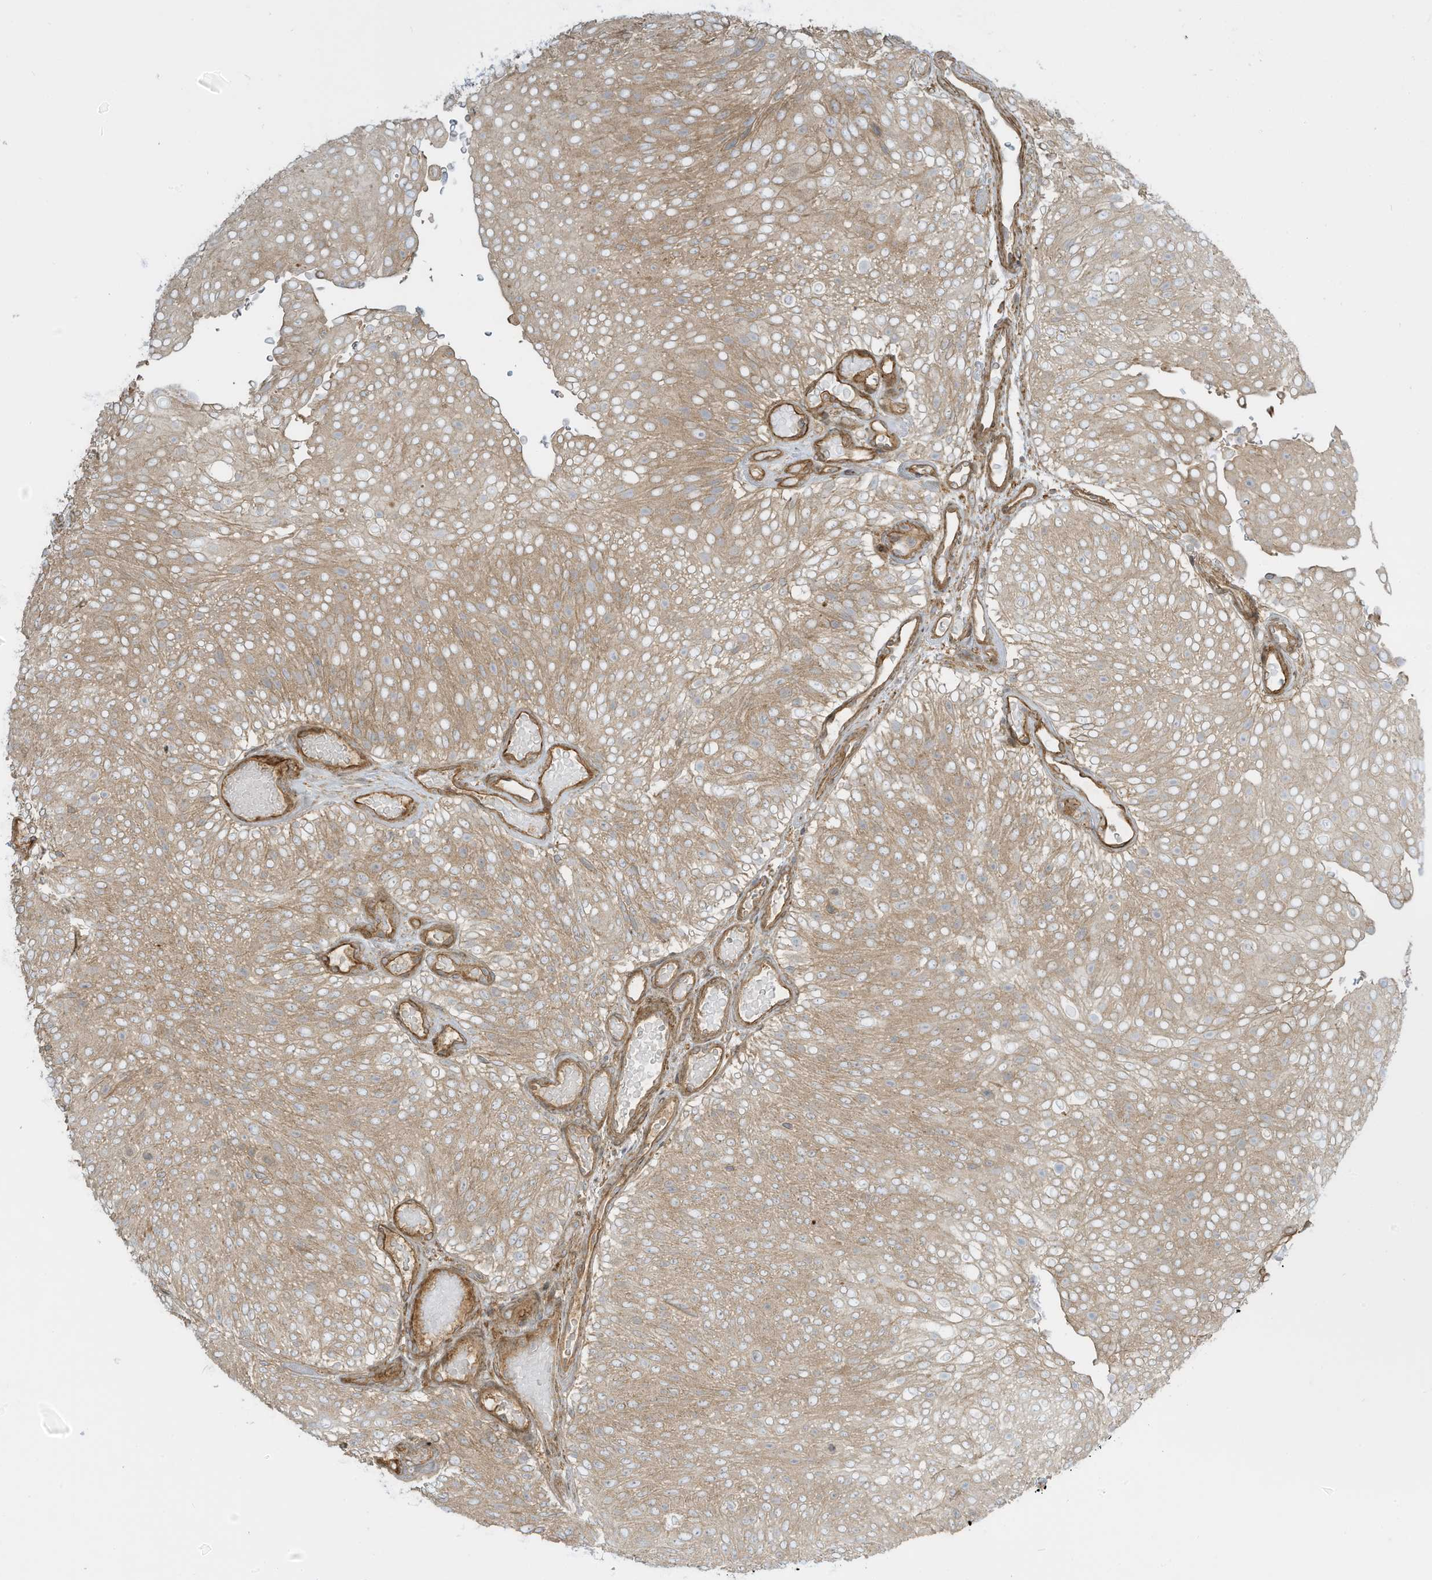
{"staining": {"intensity": "weak", "quantity": ">75%", "location": "cytoplasmic/membranous"}, "tissue": "urothelial cancer", "cell_type": "Tumor cells", "image_type": "cancer", "snomed": [{"axis": "morphology", "description": "Urothelial carcinoma, Low grade"}, {"axis": "topography", "description": "Urinary bladder"}], "caption": "Protein staining demonstrates weak cytoplasmic/membranous staining in approximately >75% of tumor cells in urothelial cancer.", "gene": "ENTR1", "patient": {"sex": "male", "age": 78}}